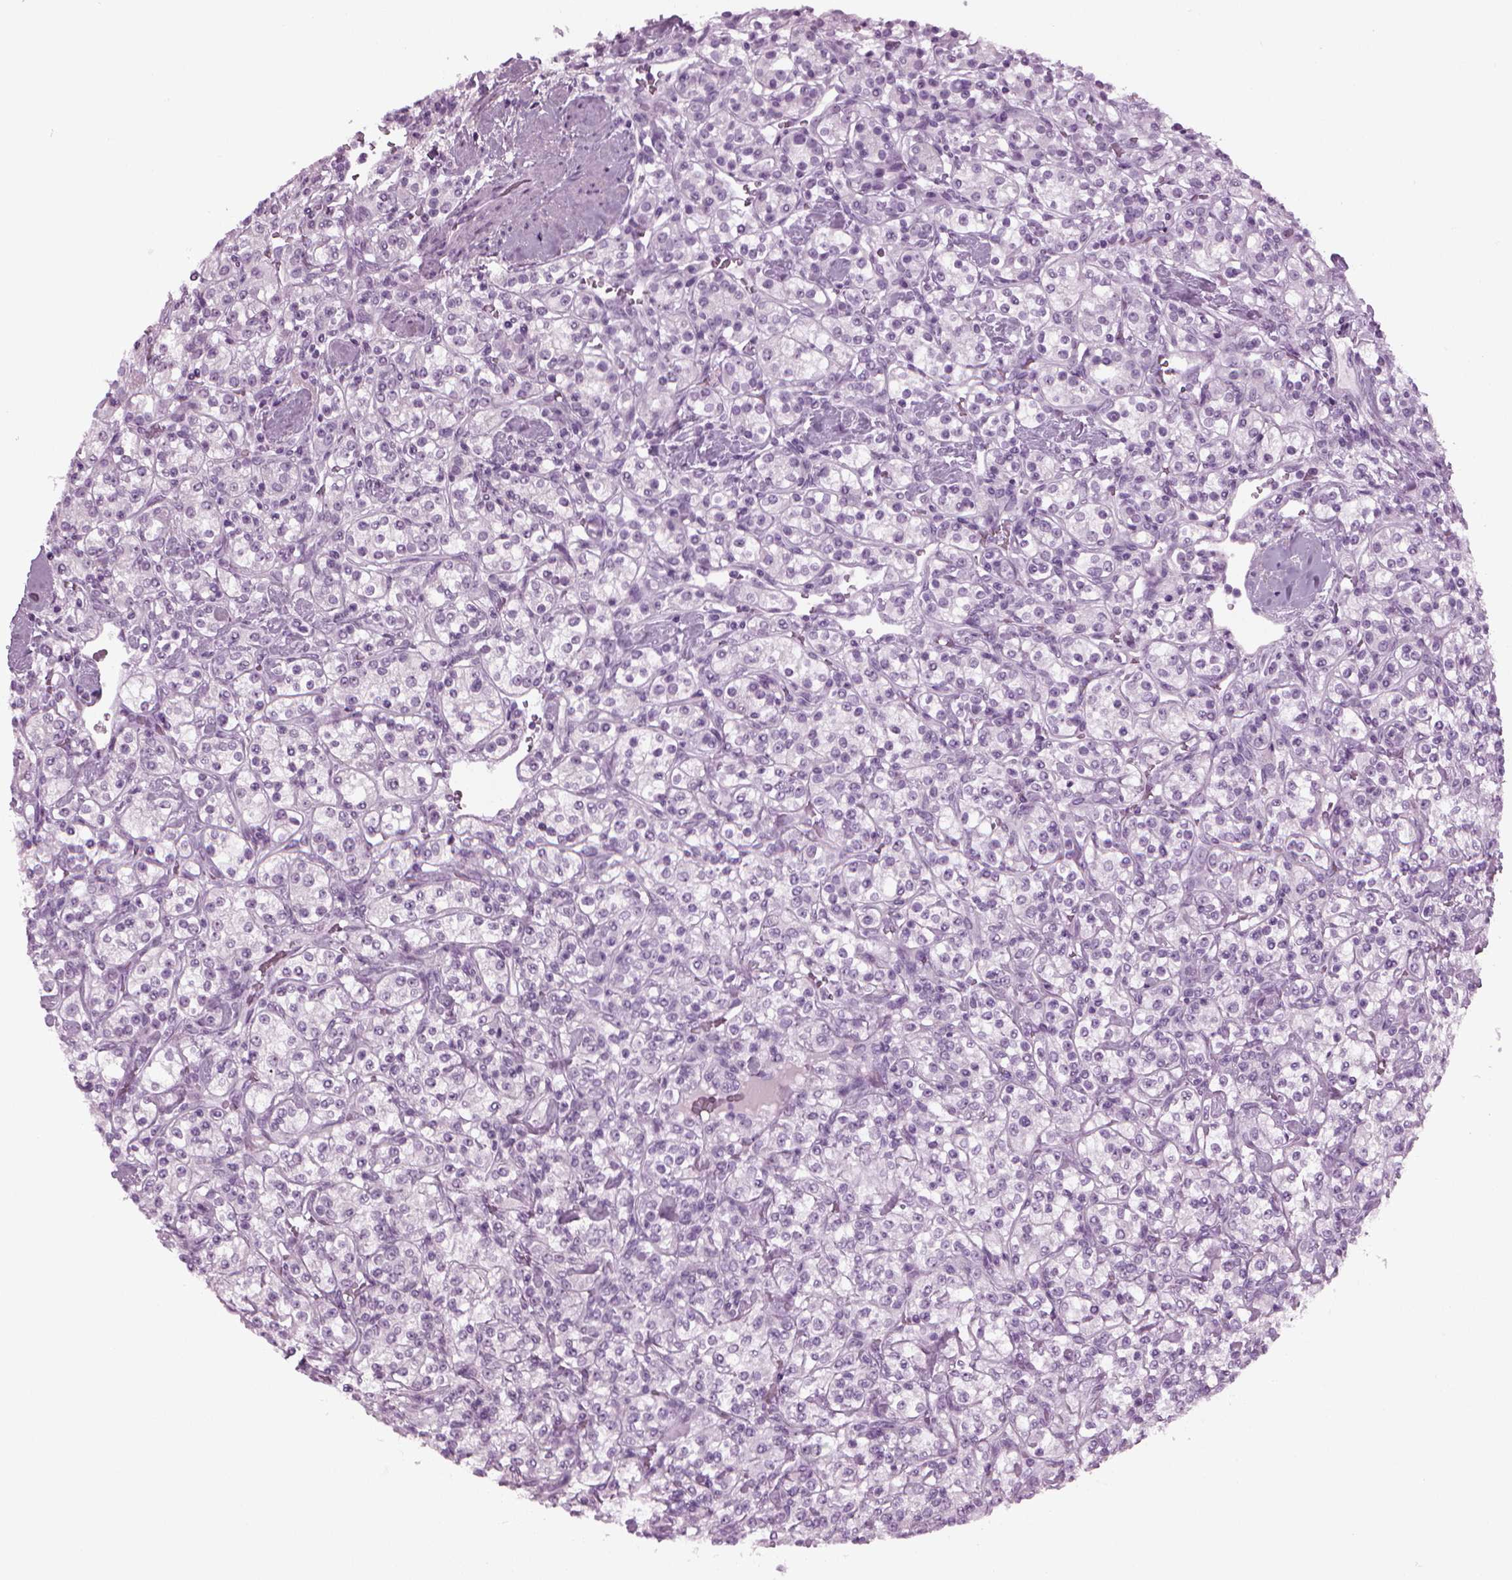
{"staining": {"intensity": "negative", "quantity": "none", "location": "none"}, "tissue": "renal cancer", "cell_type": "Tumor cells", "image_type": "cancer", "snomed": [{"axis": "morphology", "description": "Adenocarcinoma, NOS"}, {"axis": "topography", "description": "Kidney"}], "caption": "Renal cancer was stained to show a protein in brown. There is no significant staining in tumor cells.", "gene": "FAM24A", "patient": {"sex": "male", "age": 77}}